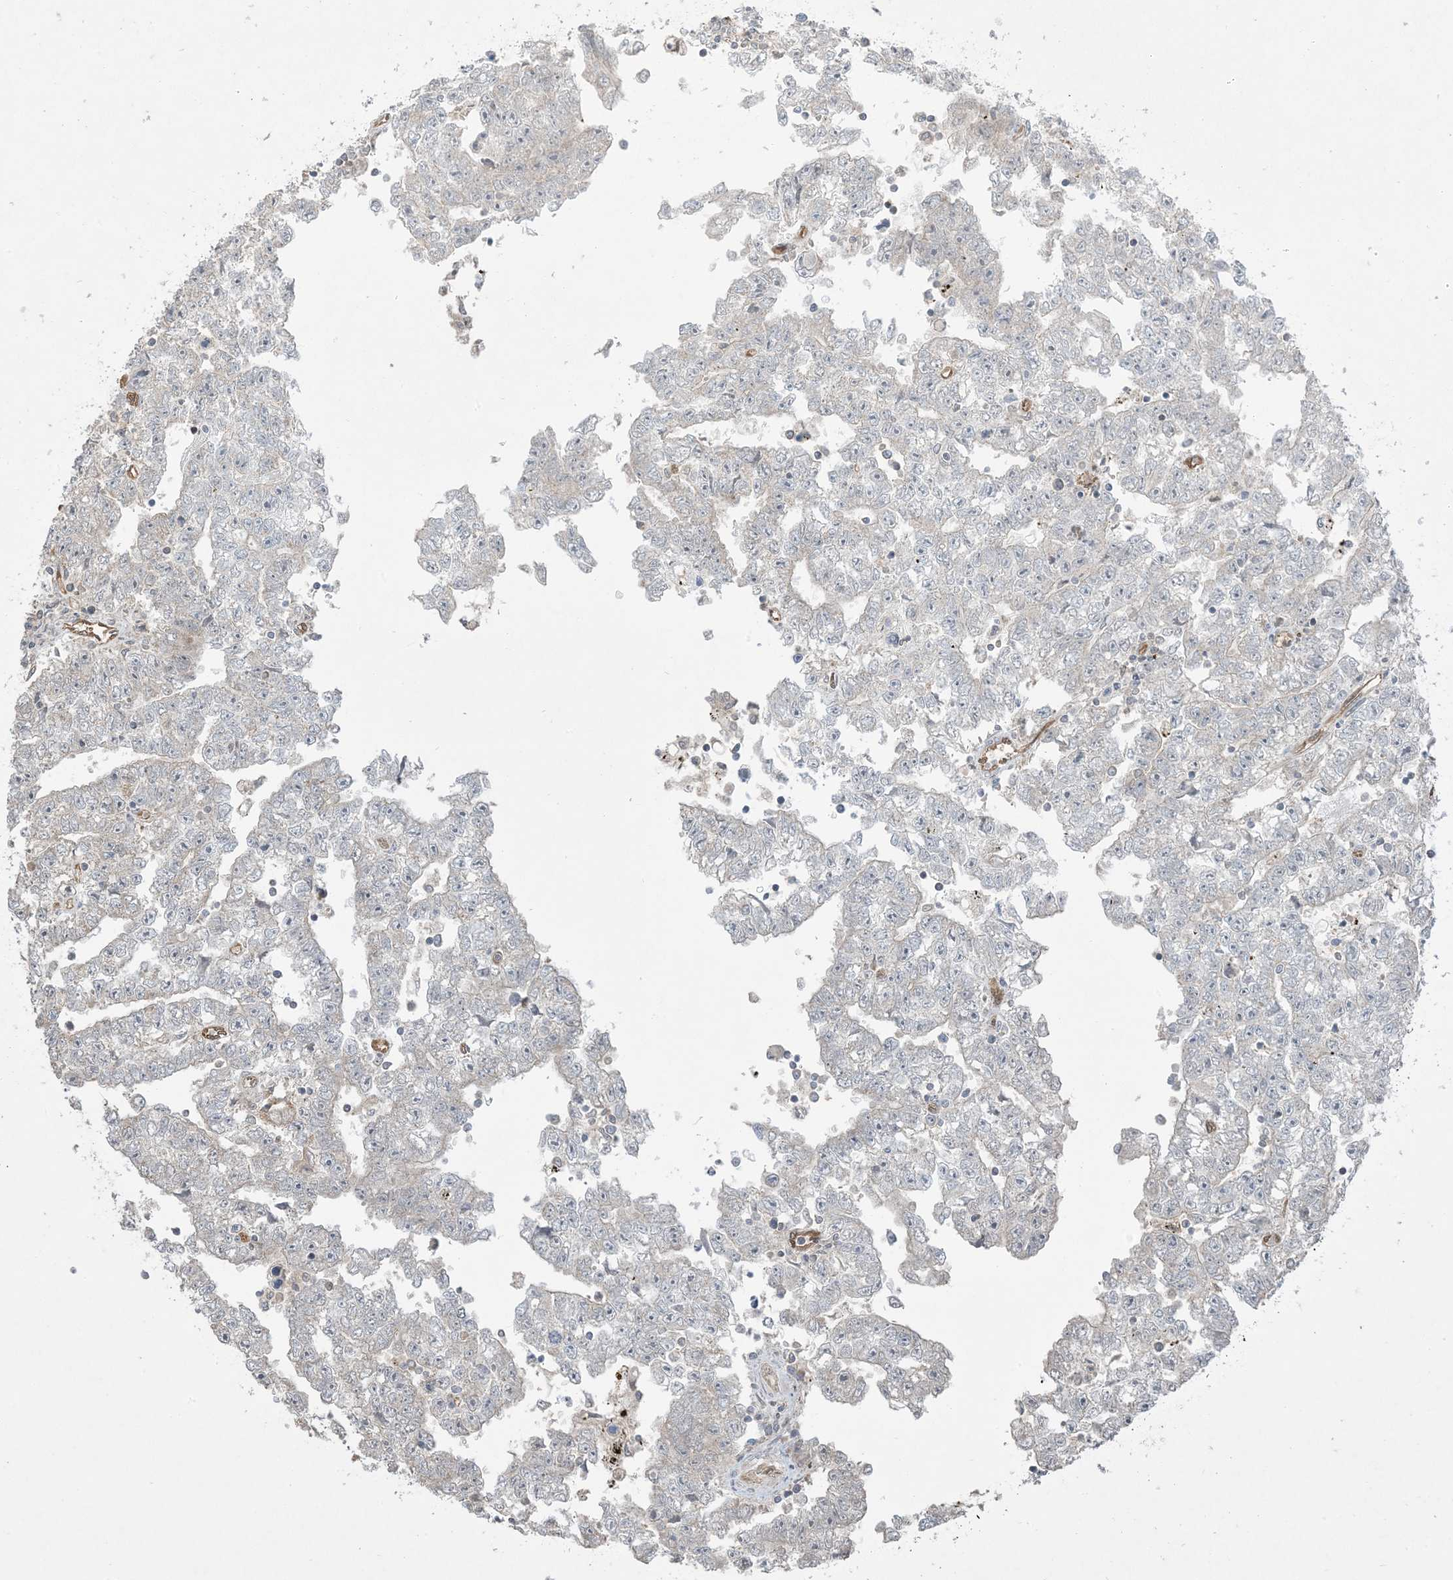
{"staining": {"intensity": "negative", "quantity": "none", "location": "none"}, "tissue": "testis cancer", "cell_type": "Tumor cells", "image_type": "cancer", "snomed": [{"axis": "morphology", "description": "Carcinoma, Embryonal, NOS"}, {"axis": "topography", "description": "Testis"}], "caption": "This is an IHC photomicrograph of testis cancer. There is no staining in tumor cells.", "gene": "PPM1F", "patient": {"sex": "male", "age": 25}}